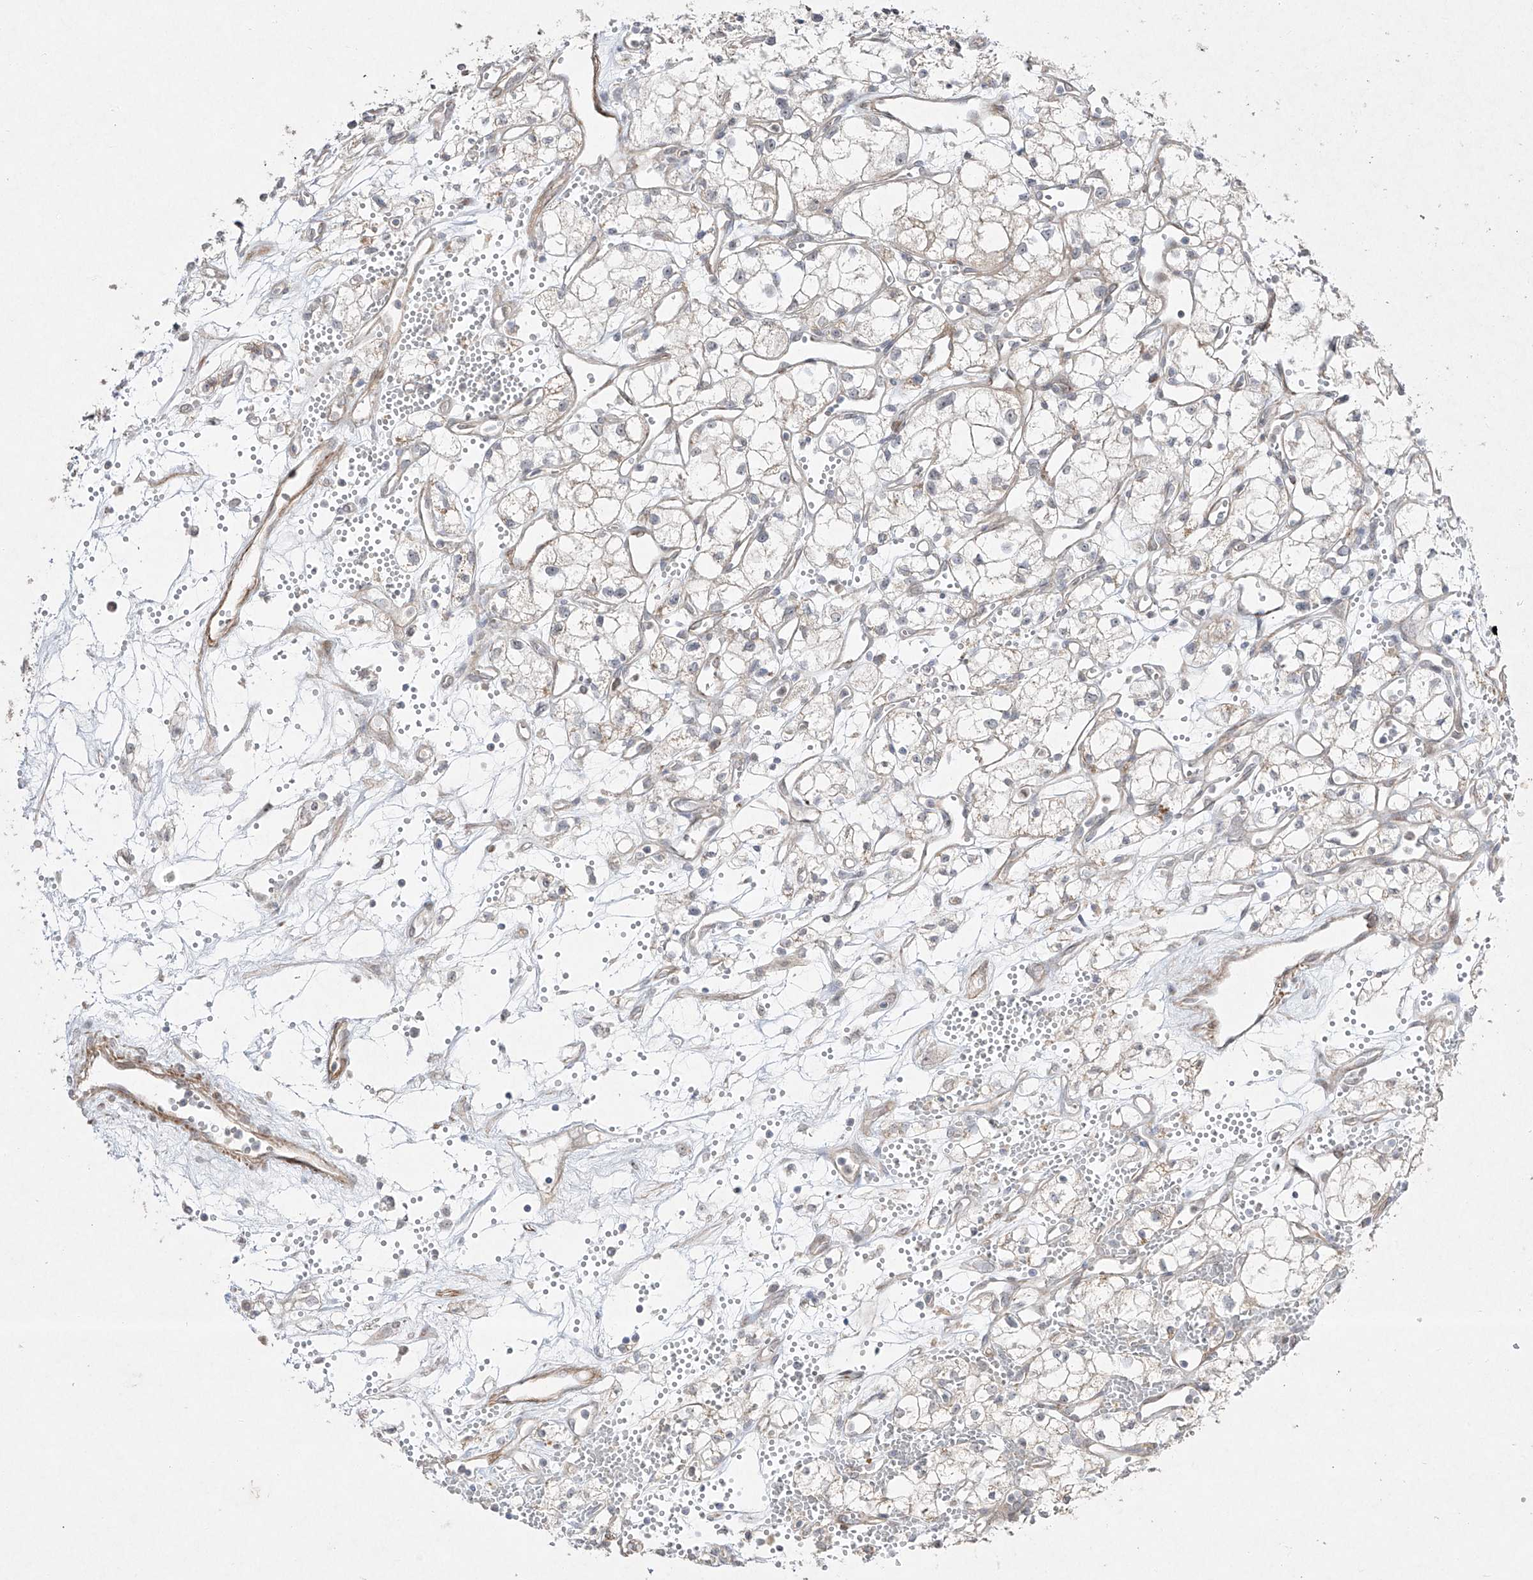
{"staining": {"intensity": "negative", "quantity": "none", "location": "none"}, "tissue": "renal cancer", "cell_type": "Tumor cells", "image_type": "cancer", "snomed": [{"axis": "morphology", "description": "Adenocarcinoma, NOS"}, {"axis": "topography", "description": "Kidney"}], "caption": "The IHC micrograph has no significant positivity in tumor cells of adenocarcinoma (renal) tissue.", "gene": "KDM1B", "patient": {"sex": "male", "age": 59}}